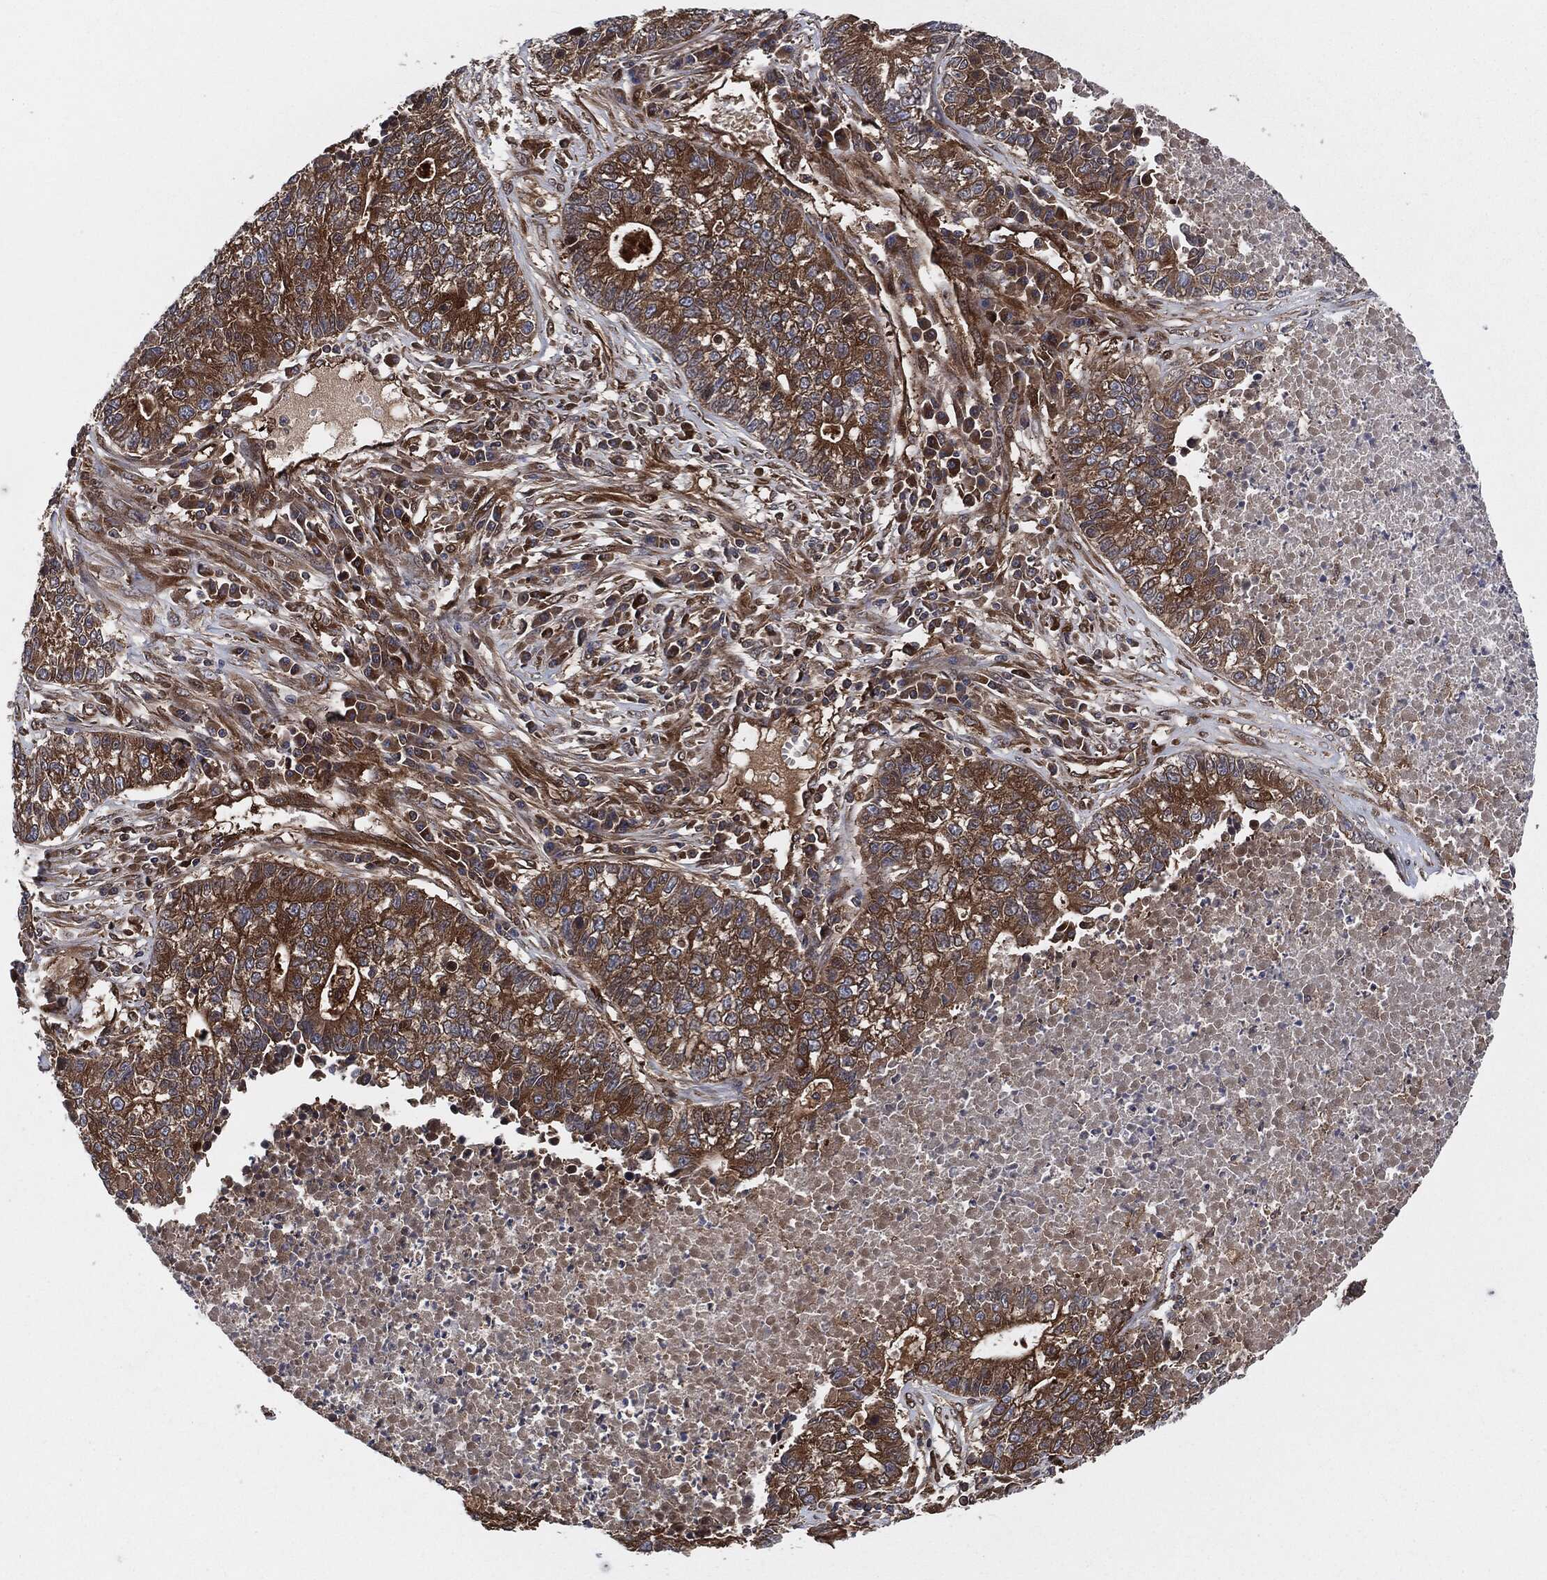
{"staining": {"intensity": "moderate", "quantity": ">75%", "location": "cytoplasmic/membranous"}, "tissue": "lung cancer", "cell_type": "Tumor cells", "image_type": "cancer", "snomed": [{"axis": "morphology", "description": "Adenocarcinoma, NOS"}, {"axis": "topography", "description": "Lung"}], "caption": "Immunohistochemical staining of lung adenocarcinoma reveals medium levels of moderate cytoplasmic/membranous protein positivity in about >75% of tumor cells.", "gene": "XPNPEP1", "patient": {"sex": "male", "age": 57}}